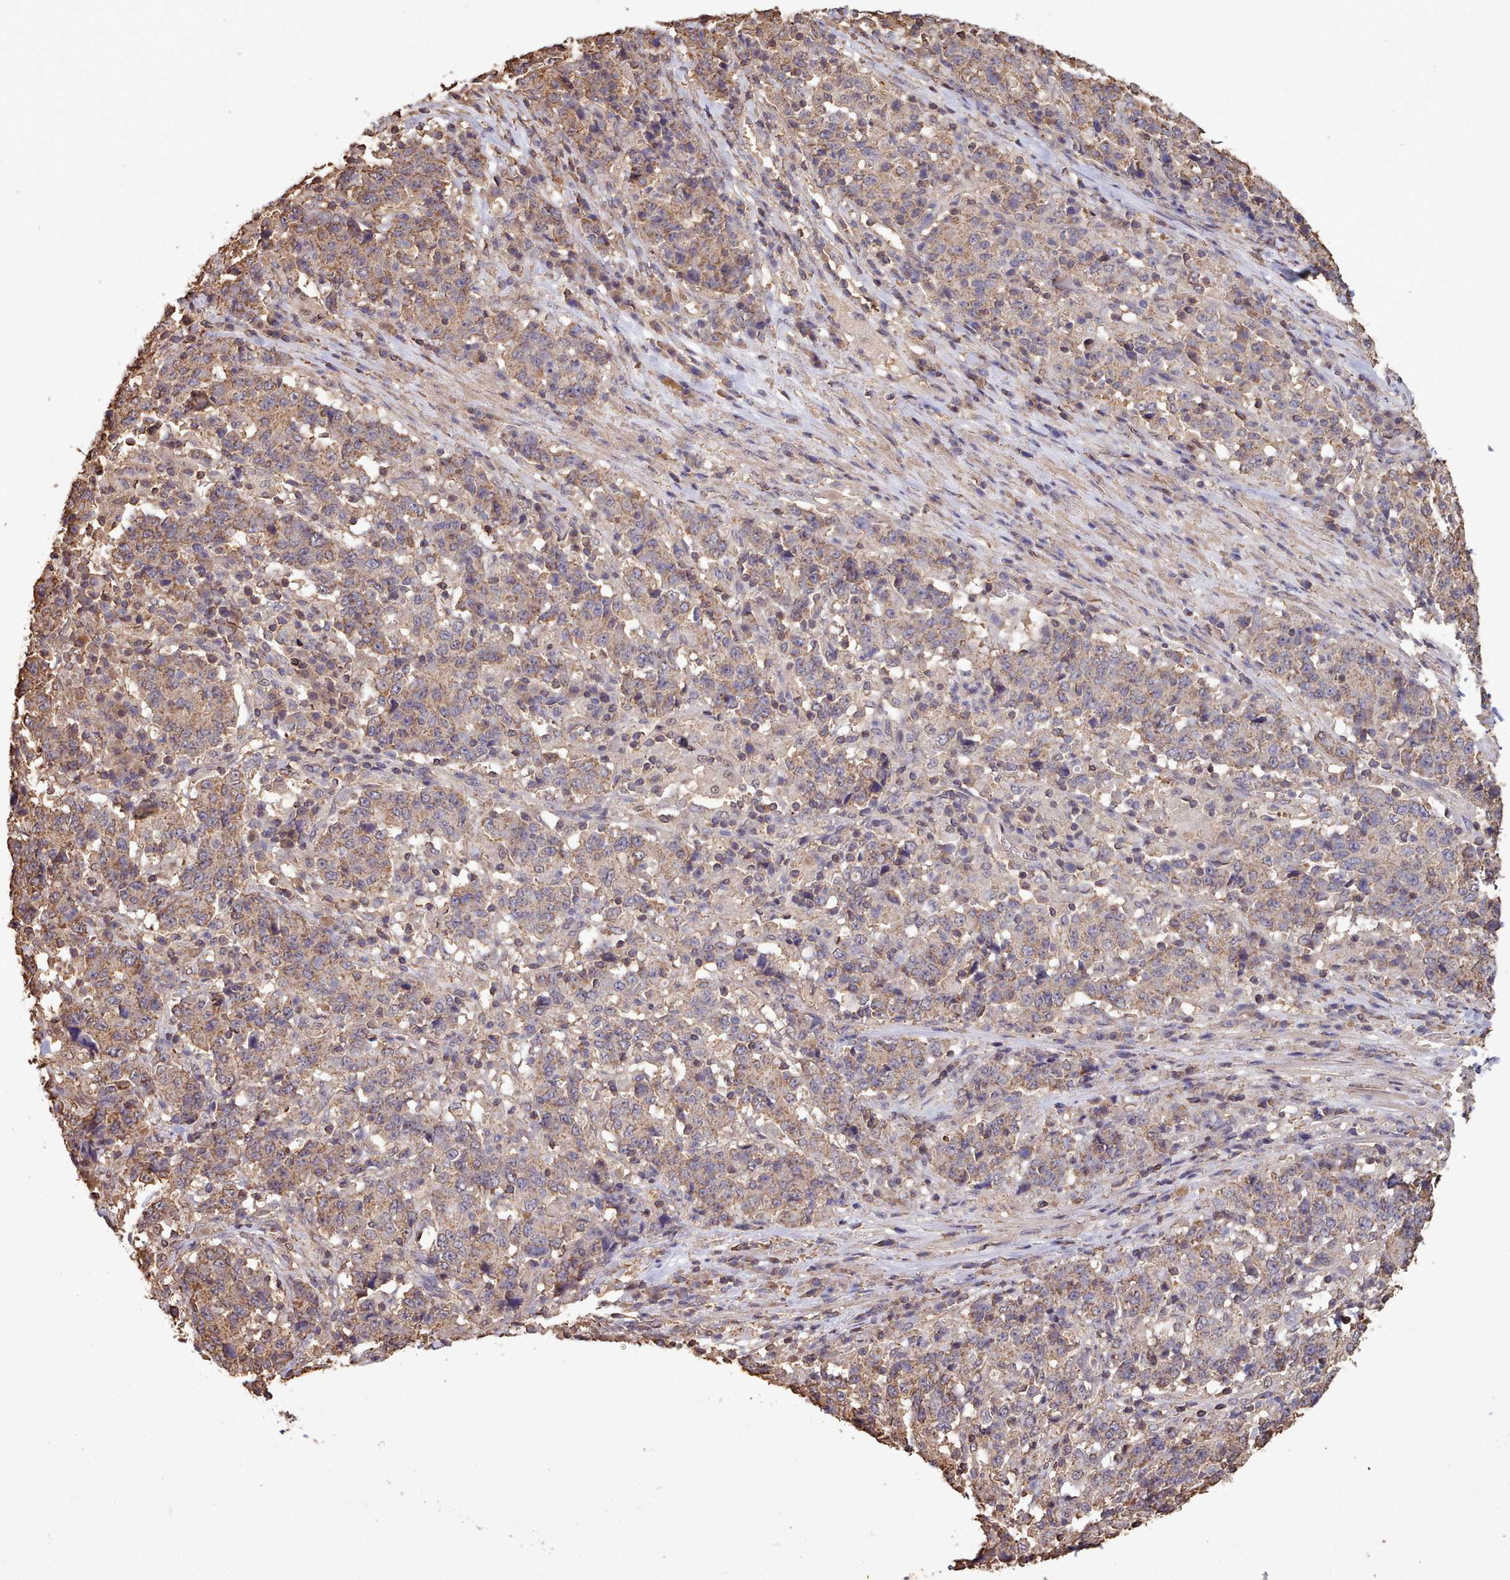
{"staining": {"intensity": "weak", "quantity": ">75%", "location": "cytoplasmic/membranous"}, "tissue": "stomach cancer", "cell_type": "Tumor cells", "image_type": "cancer", "snomed": [{"axis": "morphology", "description": "Adenocarcinoma, NOS"}, {"axis": "topography", "description": "Stomach"}], "caption": "Adenocarcinoma (stomach) stained for a protein (brown) demonstrates weak cytoplasmic/membranous positive expression in about >75% of tumor cells.", "gene": "METRN", "patient": {"sex": "male", "age": 59}}